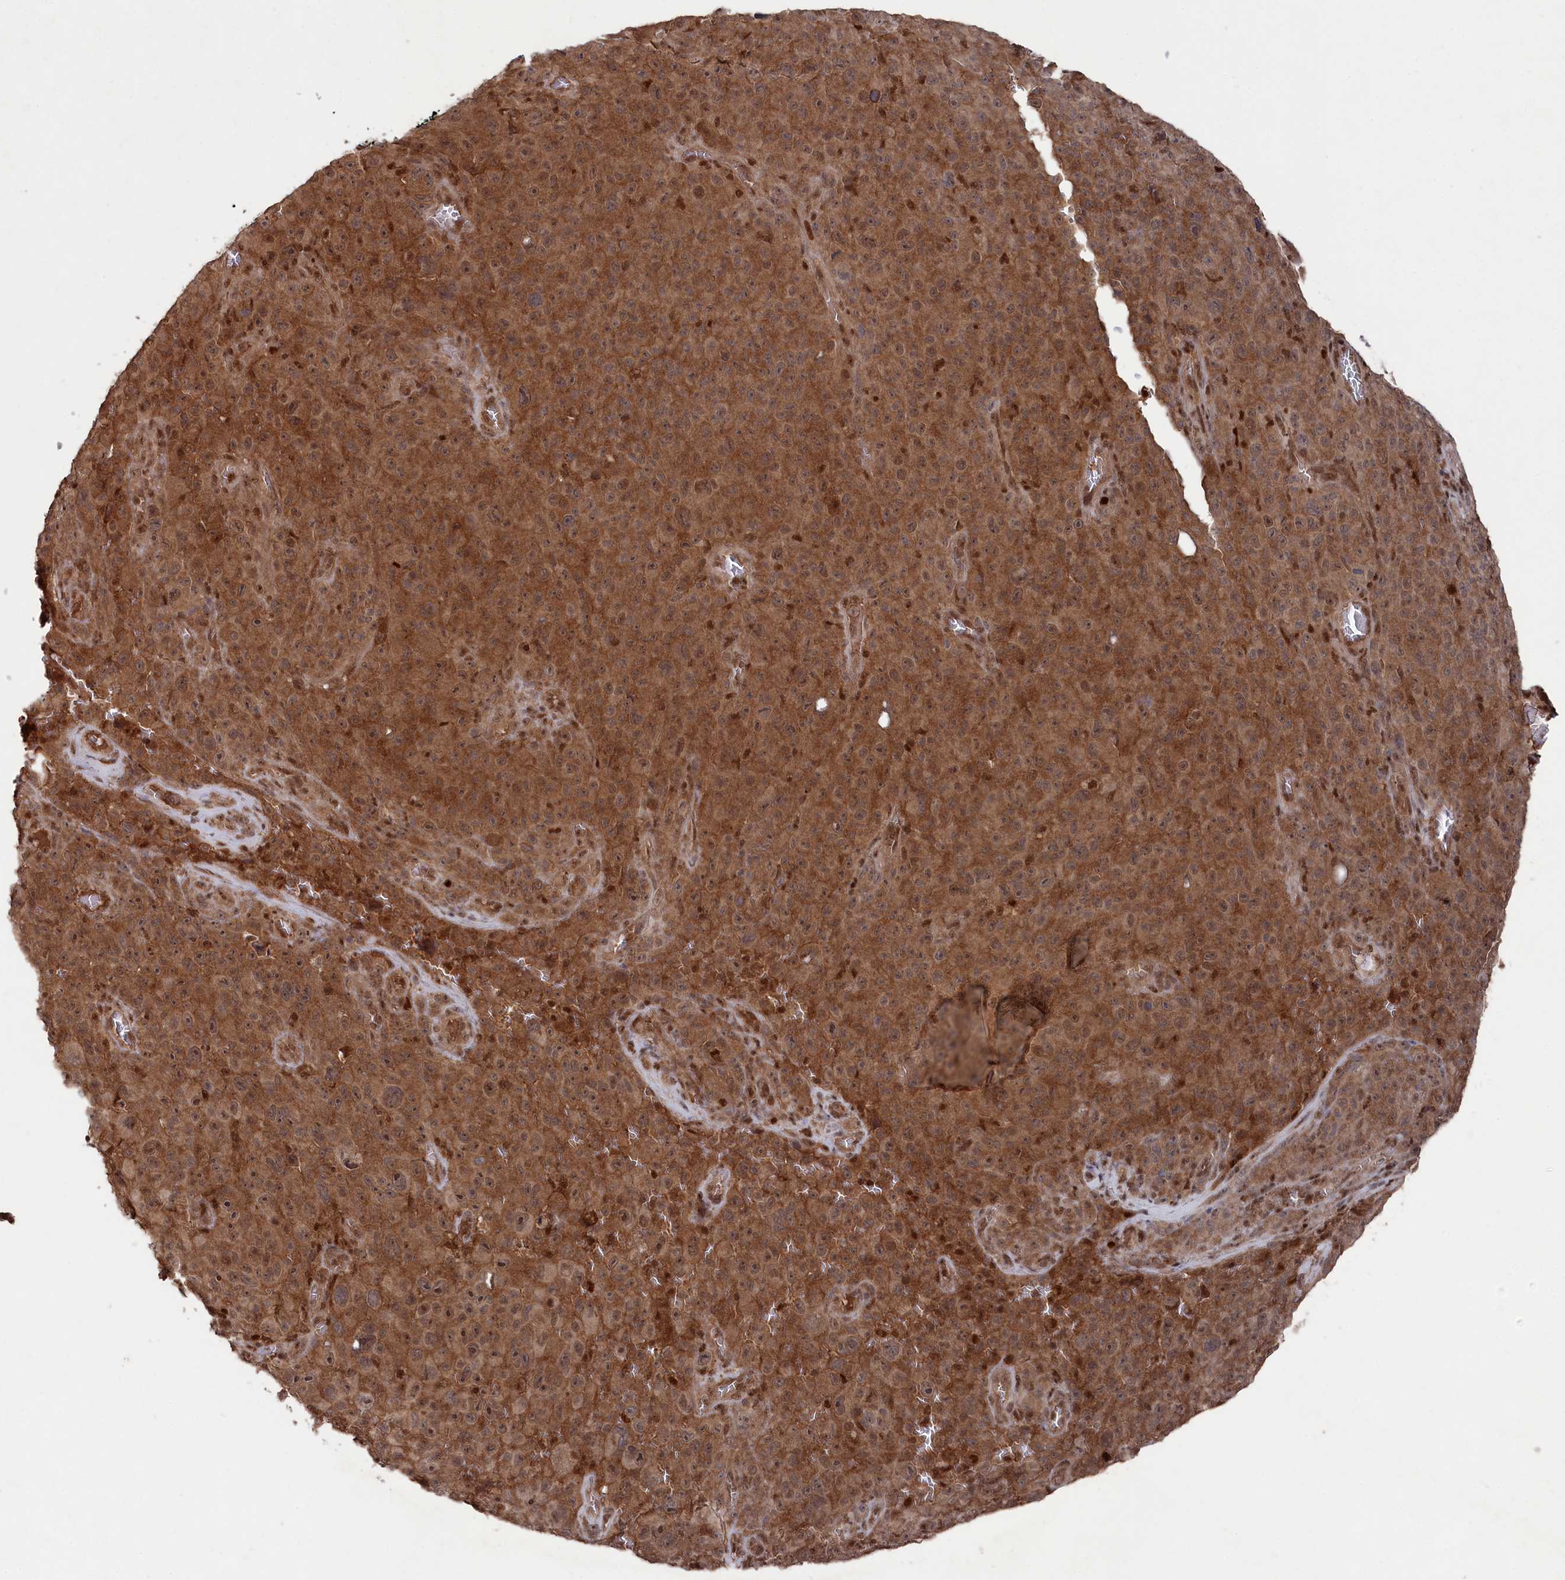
{"staining": {"intensity": "moderate", "quantity": ">75%", "location": "cytoplasmic/membranous"}, "tissue": "melanoma", "cell_type": "Tumor cells", "image_type": "cancer", "snomed": [{"axis": "morphology", "description": "Malignant melanoma, NOS"}, {"axis": "topography", "description": "Skin"}], "caption": "Melanoma stained for a protein displays moderate cytoplasmic/membranous positivity in tumor cells.", "gene": "BORCS7", "patient": {"sex": "female", "age": 82}}